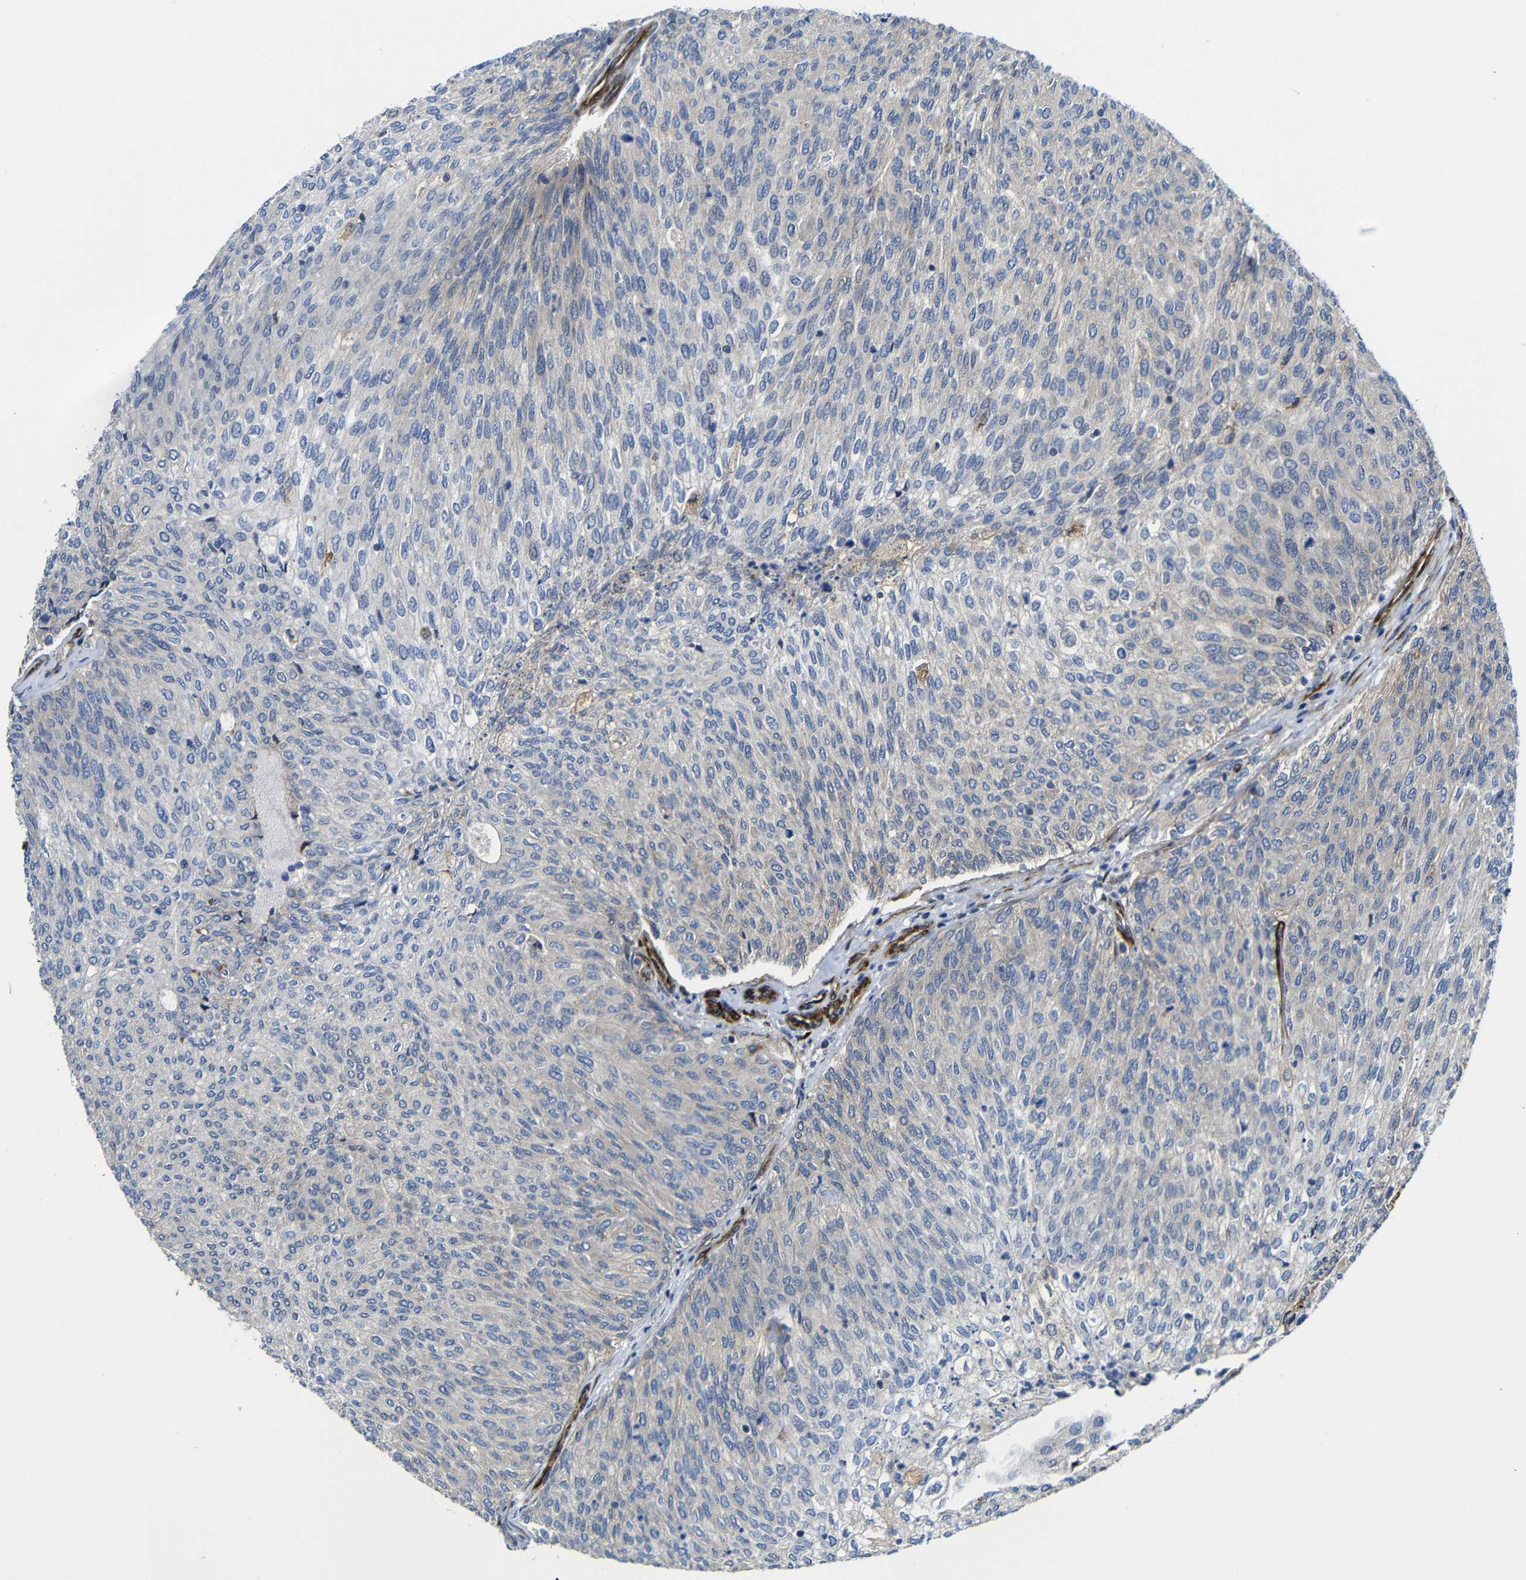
{"staining": {"intensity": "weak", "quantity": "<25%", "location": "cytoplasmic/membranous"}, "tissue": "urothelial cancer", "cell_type": "Tumor cells", "image_type": "cancer", "snomed": [{"axis": "morphology", "description": "Urothelial carcinoma, Low grade"}, {"axis": "topography", "description": "Urinary bladder"}], "caption": "The micrograph reveals no staining of tumor cells in urothelial carcinoma (low-grade). (DAB immunohistochemistry visualized using brightfield microscopy, high magnification).", "gene": "PARP14", "patient": {"sex": "female", "age": 79}}